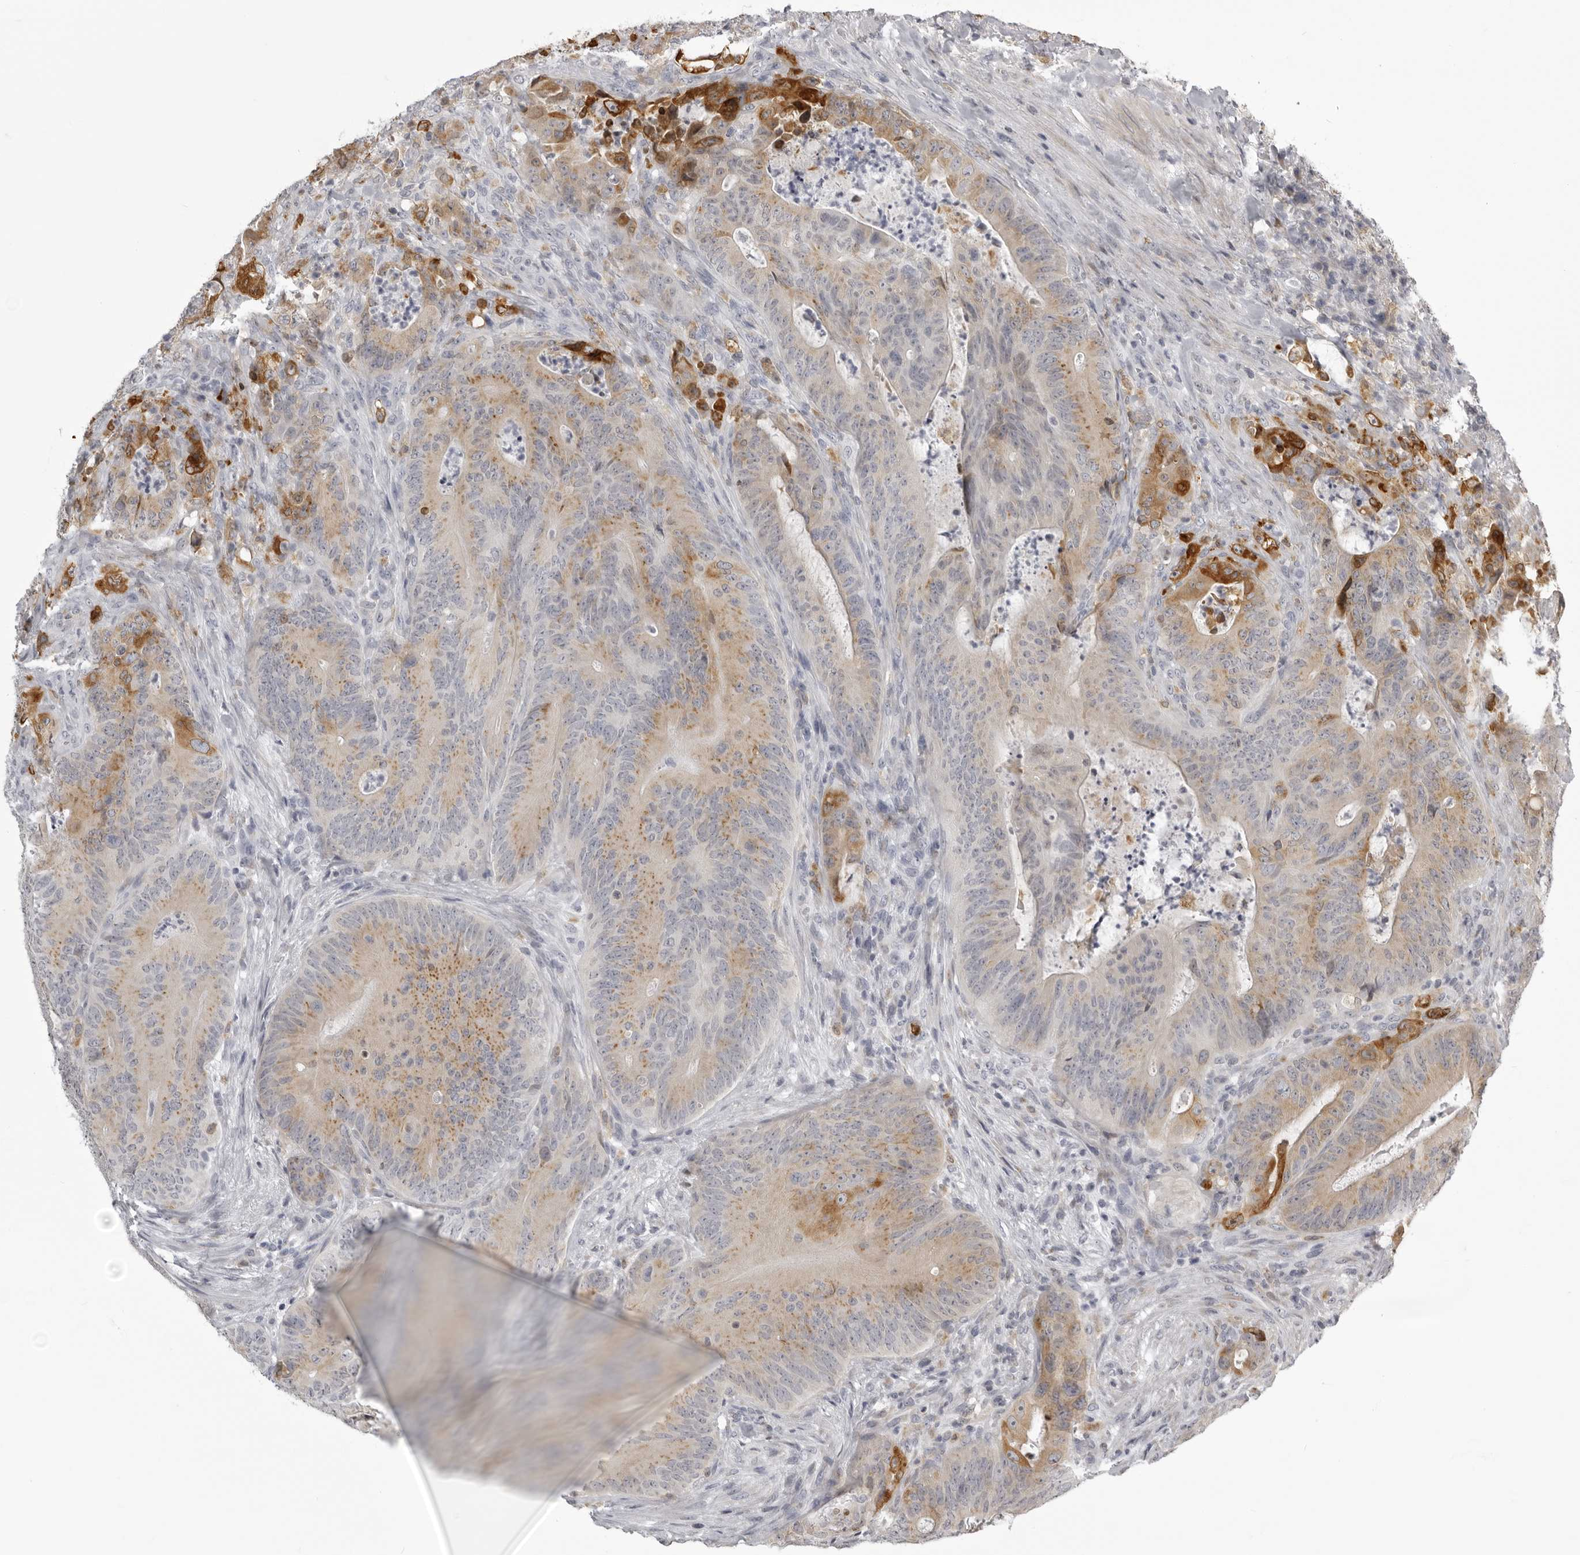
{"staining": {"intensity": "moderate", "quantity": "25%-75%", "location": "cytoplasmic/membranous"}, "tissue": "colorectal cancer", "cell_type": "Tumor cells", "image_type": "cancer", "snomed": [{"axis": "morphology", "description": "Normal tissue, NOS"}, {"axis": "topography", "description": "Colon"}], "caption": "Moderate cytoplasmic/membranous staining is appreciated in approximately 25%-75% of tumor cells in colorectal cancer.", "gene": "NCEH1", "patient": {"sex": "female", "age": 82}}